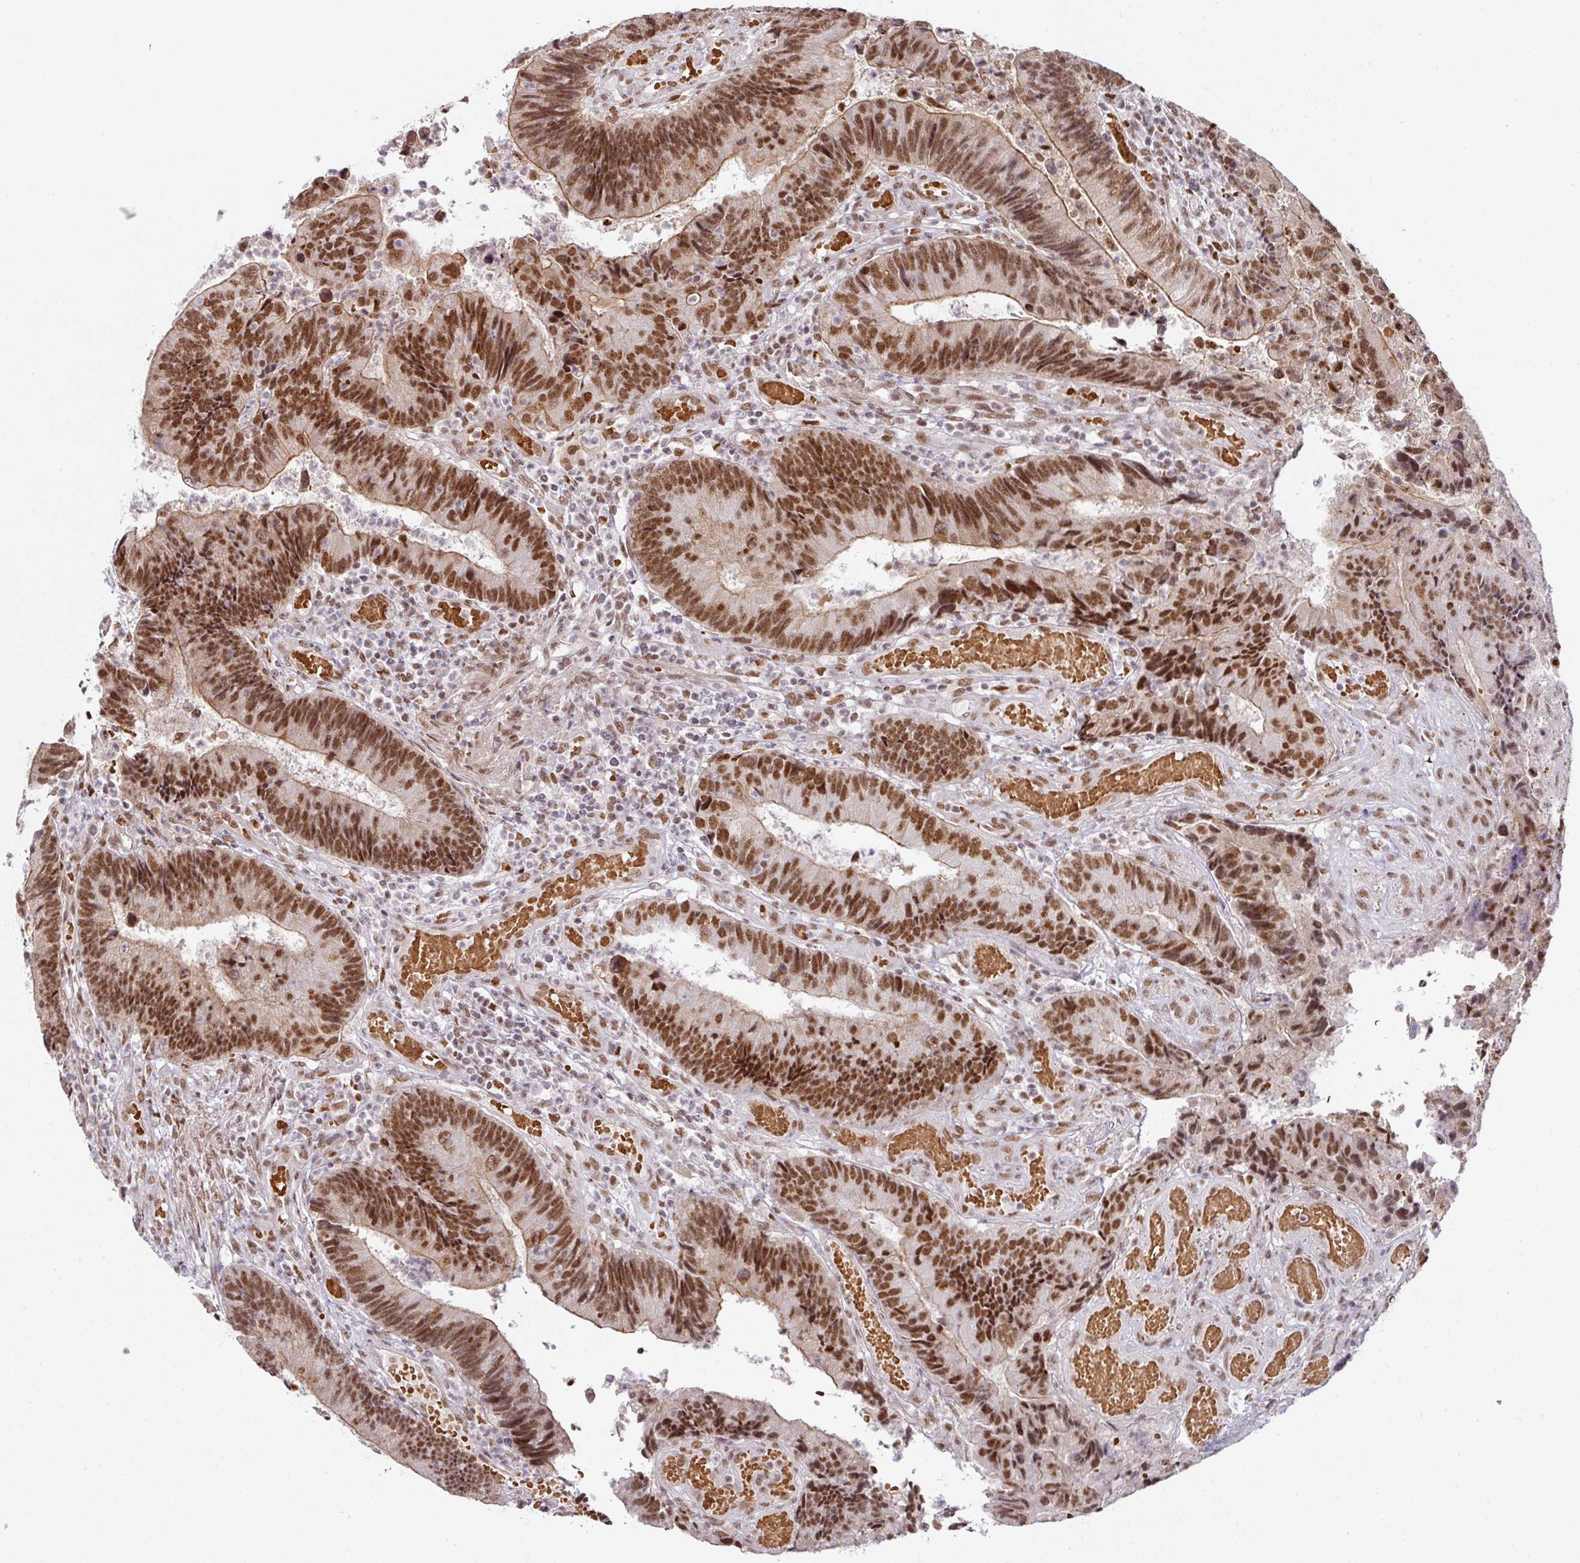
{"staining": {"intensity": "strong", "quantity": ">75%", "location": "cytoplasmic/membranous,nuclear"}, "tissue": "colorectal cancer", "cell_type": "Tumor cells", "image_type": "cancer", "snomed": [{"axis": "morphology", "description": "Adenocarcinoma, NOS"}, {"axis": "topography", "description": "Colon"}], "caption": "Protein analysis of colorectal cancer (adenocarcinoma) tissue exhibits strong cytoplasmic/membranous and nuclear staining in about >75% of tumor cells.", "gene": "NCOA5", "patient": {"sex": "female", "age": 67}}